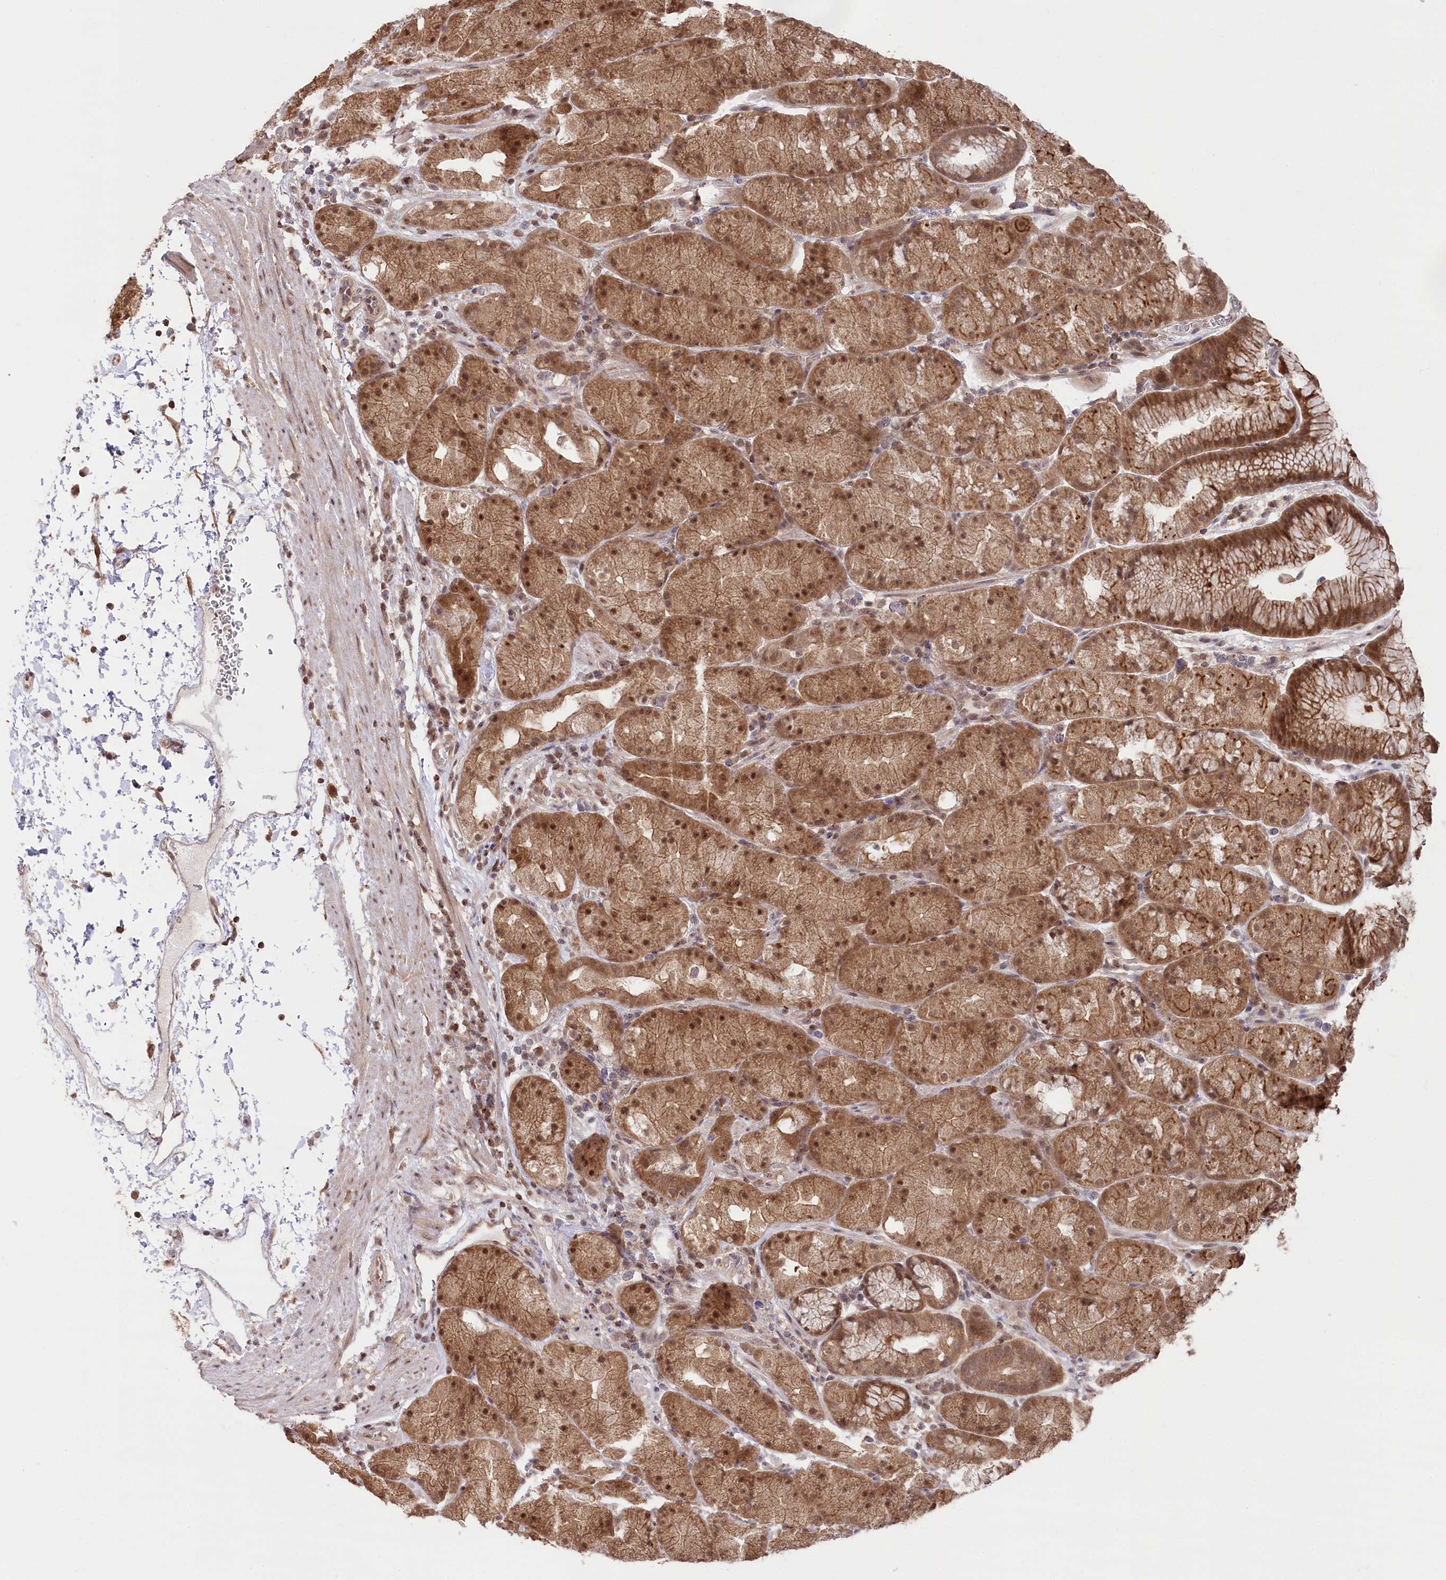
{"staining": {"intensity": "moderate", "quantity": ">75%", "location": "cytoplasmic/membranous,nuclear"}, "tissue": "stomach", "cell_type": "Glandular cells", "image_type": "normal", "snomed": [{"axis": "morphology", "description": "Normal tissue, NOS"}, {"axis": "topography", "description": "Stomach, upper"}, {"axis": "topography", "description": "Stomach"}], "caption": "Immunohistochemical staining of unremarkable human stomach demonstrates medium levels of moderate cytoplasmic/membranous,nuclear expression in approximately >75% of glandular cells.", "gene": "CCSER2", "patient": {"sex": "male", "age": 48}}